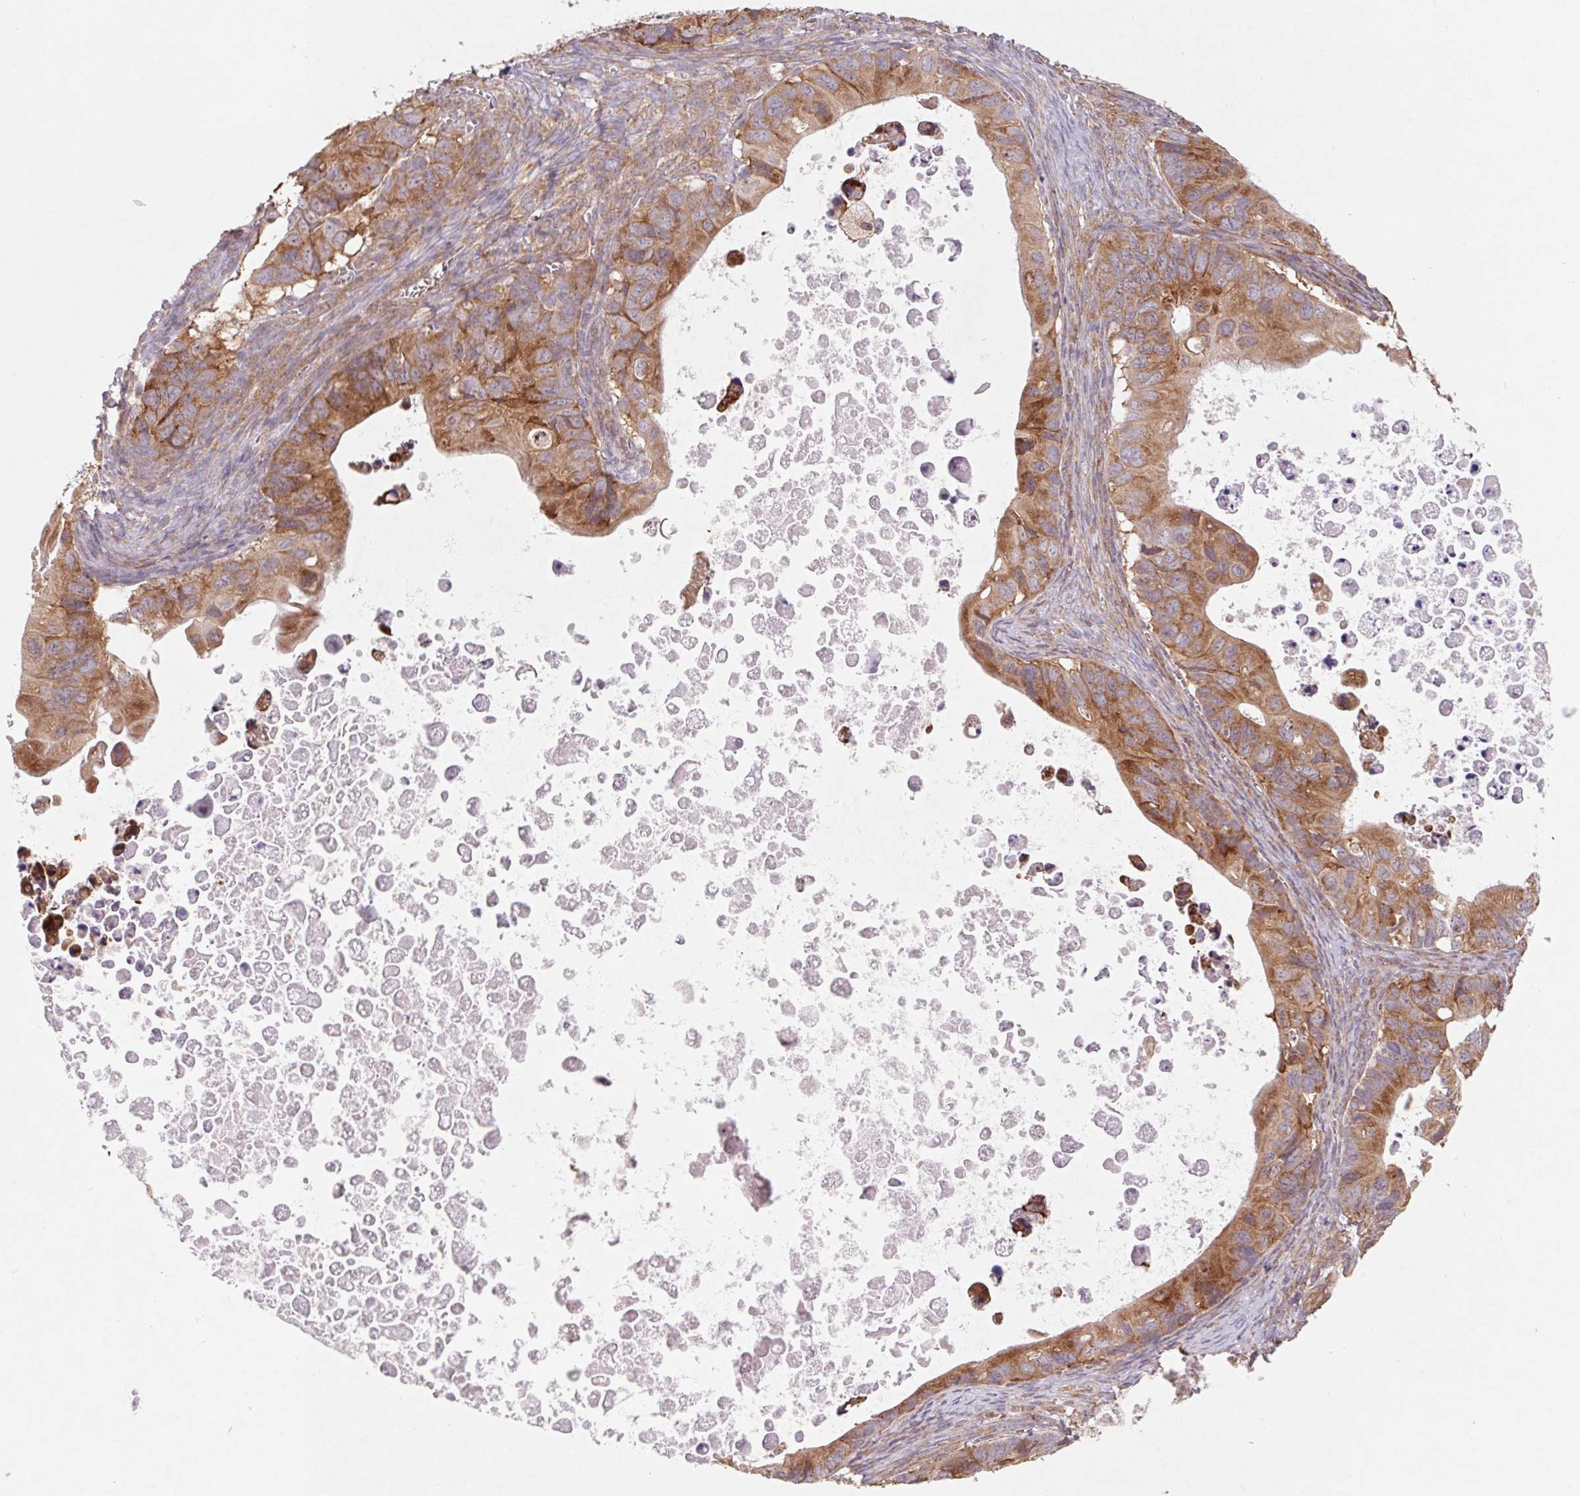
{"staining": {"intensity": "moderate", "quantity": ">75%", "location": "cytoplasmic/membranous"}, "tissue": "ovarian cancer", "cell_type": "Tumor cells", "image_type": "cancer", "snomed": [{"axis": "morphology", "description": "Cystadenocarcinoma, mucinous, NOS"}, {"axis": "topography", "description": "Ovary"}], "caption": "Brown immunohistochemical staining in human mucinous cystadenocarcinoma (ovarian) exhibits moderate cytoplasmic/membranous staining in about >75% of tumor cells.", "gene": "RPL27A", "patient": {"sex": "female", "age": 64}}